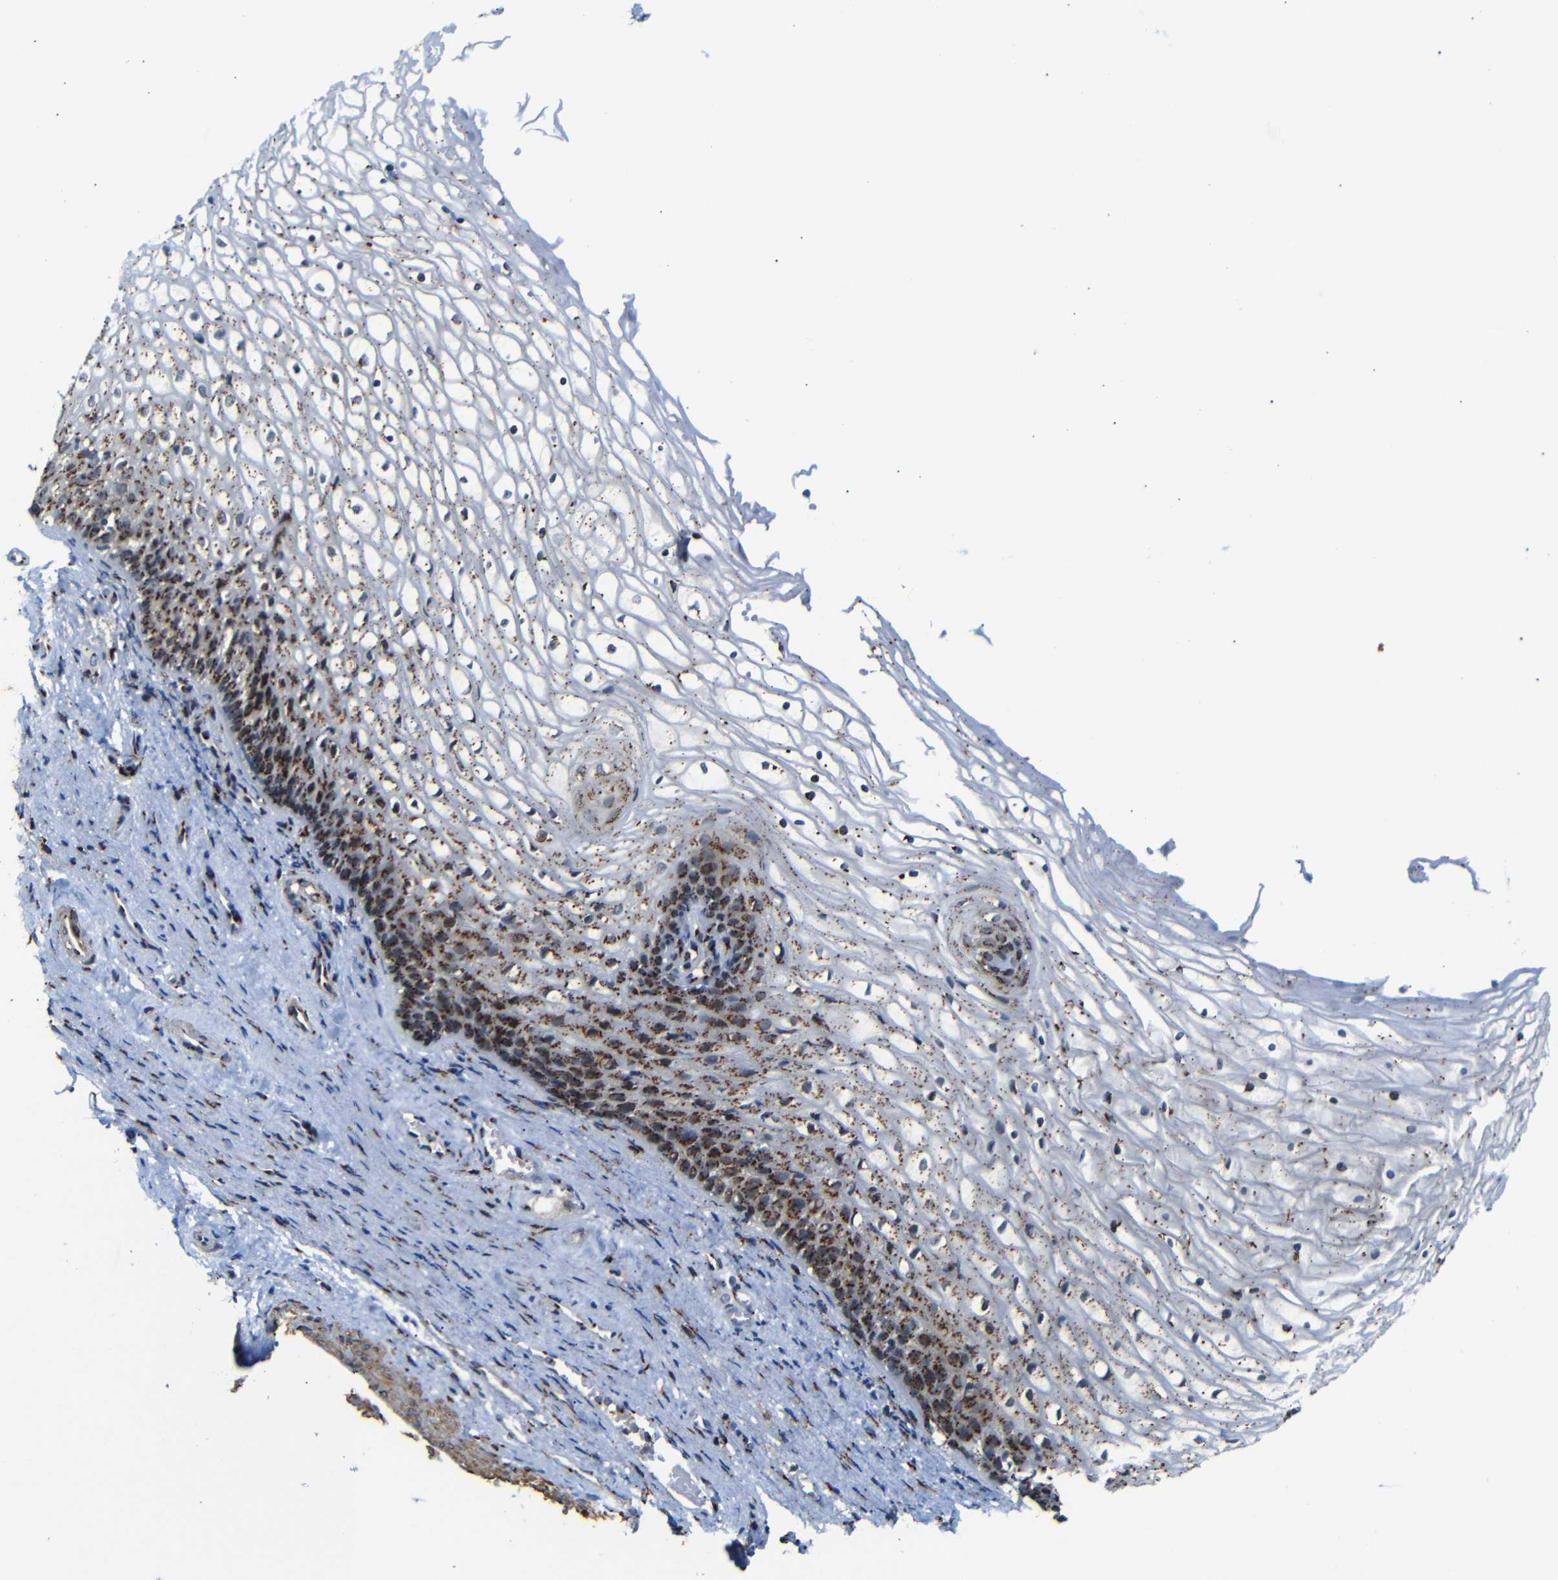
{"staining": {"intensity": "moderate", "quantity": "25%-75%", "location": "cytoplasmic/membranous"}, "tissue": "vagina", "cell_type": "Squamous epithelial cells", "image_type": "normal", "snomed": [{"axis": "morphology", "description": "Normal tissue, NOS"}, {"axis": "topography", "description": "Vagina"}], "caption": "IHC of normal human vagina displays medium levels of moderate cytoplasmic/membranous staining in approximately 25%-75% of squamous epithelial cells.", "gene": "TGOLN2", "patient": {"sex": "female", "age": 34}}